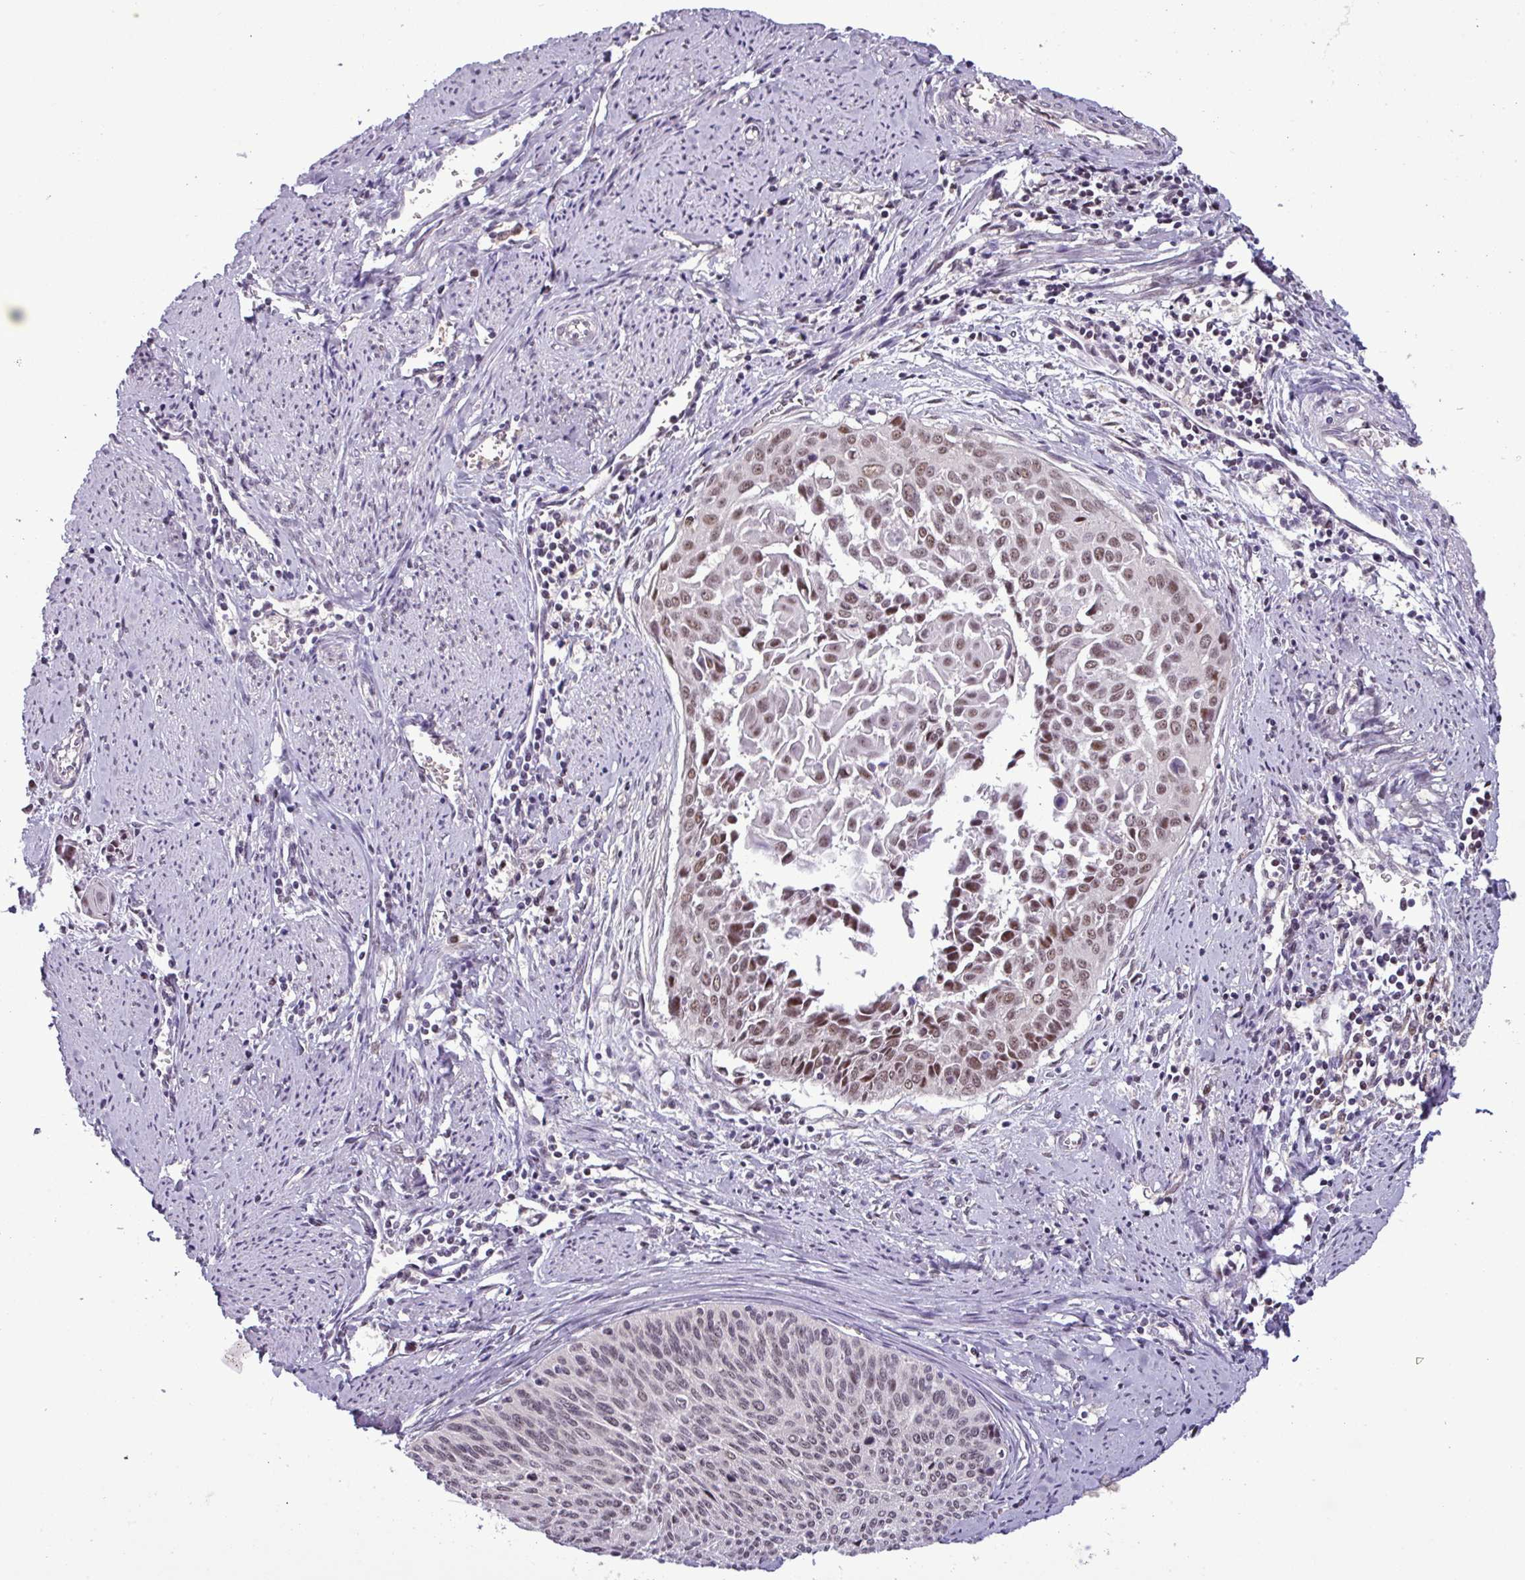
{"staining": {"intensity": "weak", "quantity": ">75%", "location": "nuclear"}, "tissue": "cervical cancer", "cell_type": "Tumor cells", "image_type": "cancer", "snomed": [{"axis": "morphology", "description": "Squamous cell carcinoma, NOS"}, {"axis": "topography", "description": "Cervix"}], "caption": "Tumor cells reveal weak nuclear positivity in approximately >75% of cells in squamous cell carcinoma (cervical).", "gene": "NPFFR1", "patient": {"sex": "female", "age": 55}}